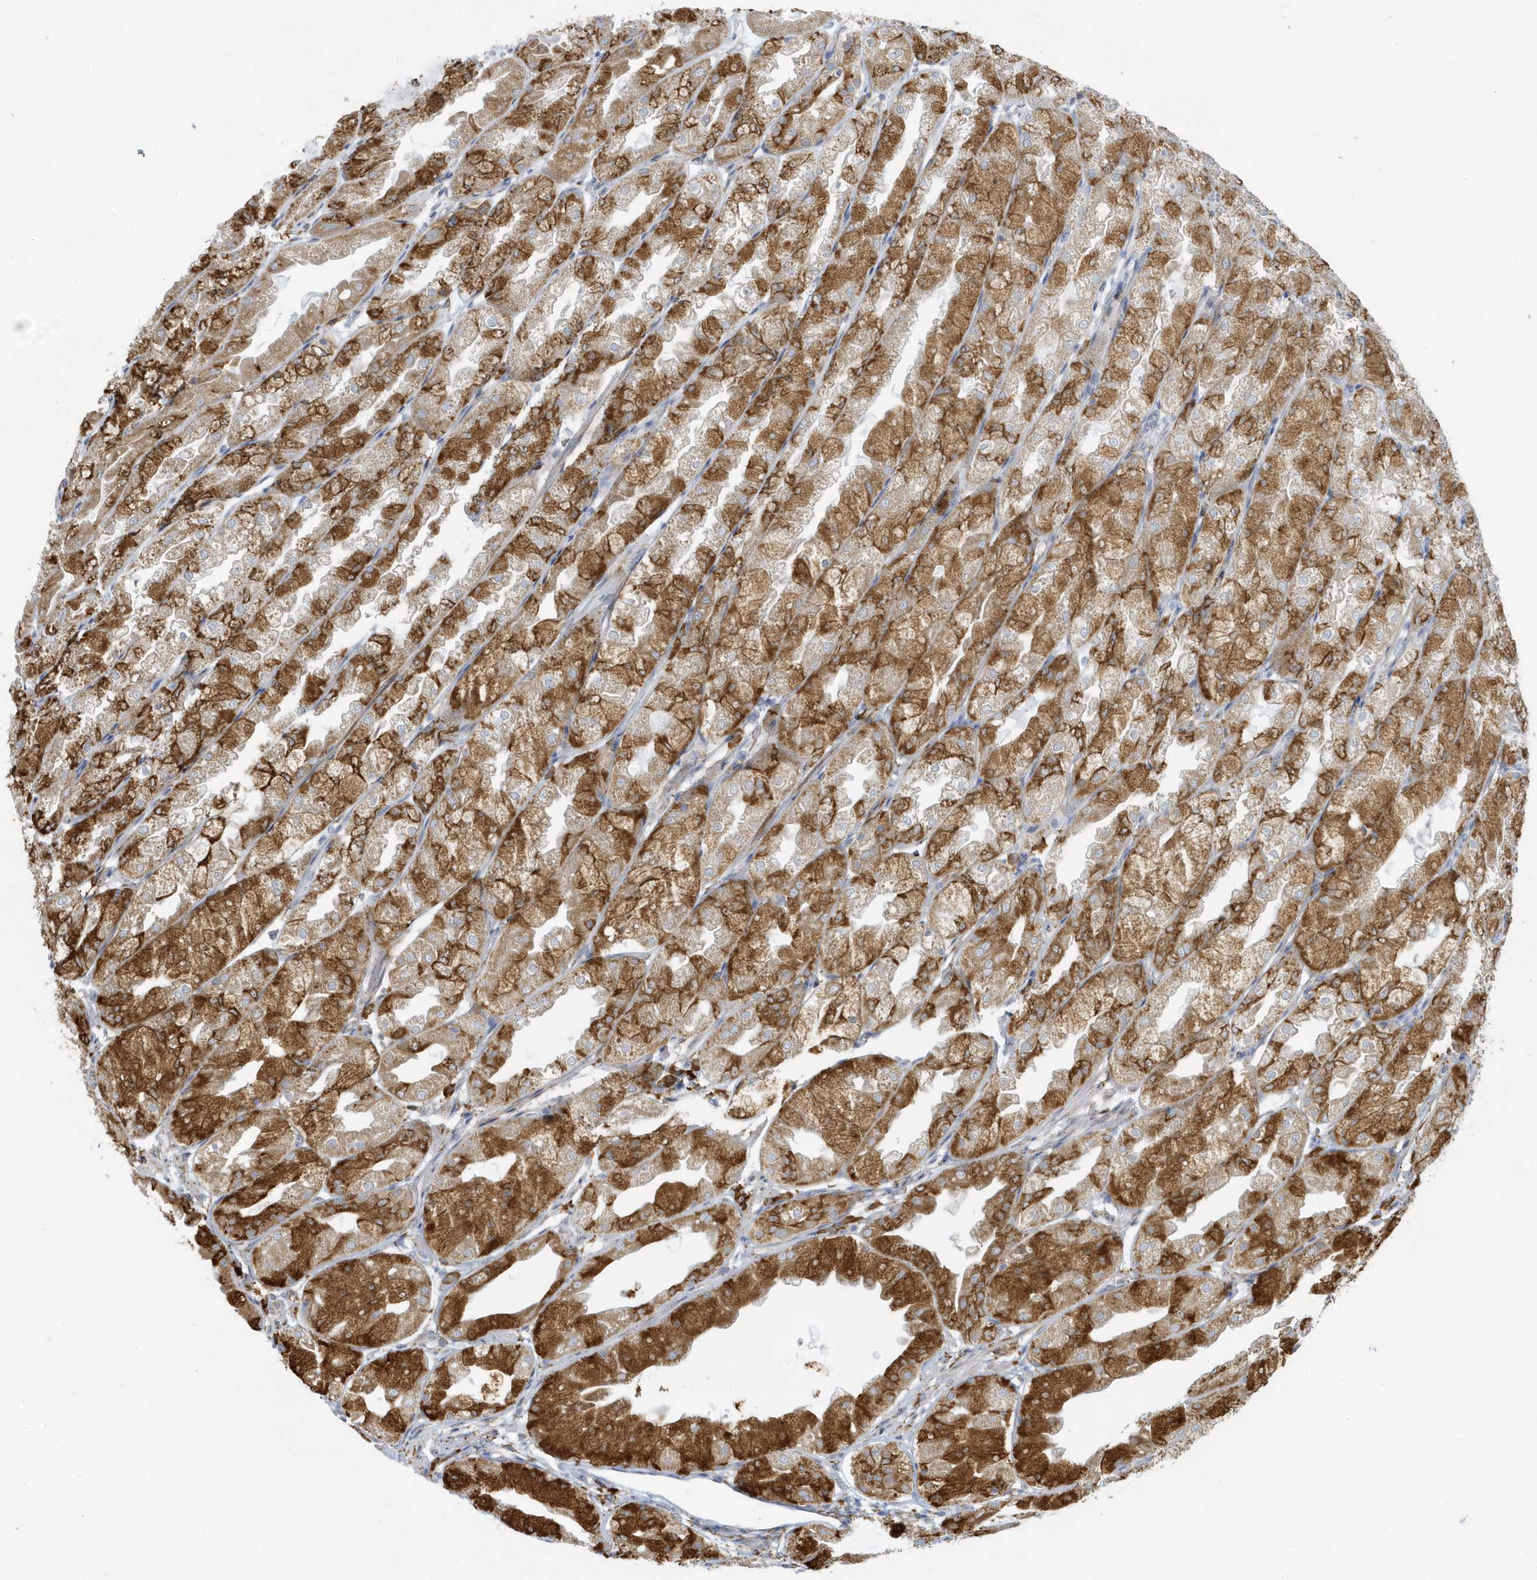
{"staining": {"intensity": "moderate", "quantity": ">75%", "location": "cytoplasmic/membranous"}, "tissue": "stomach", "cell_type": "Glandular cells", "image_type": "normal", "snomed": [{"axis": "morphology", "description": "Normal tissue, NOS"}, {"axis": "topography", "description": "Stomach, upper"}], "caption": "Brown immunohistochemical staining in normal human stomach shows moderate cytoplasmic/membranous staining in approximately >75% of glandular cells. Immunohistochemistry stains the protein in brown and the nuclei are stained blue.", "gene": "DCAF1", "patient": {"sex": "male", "age": 47}}